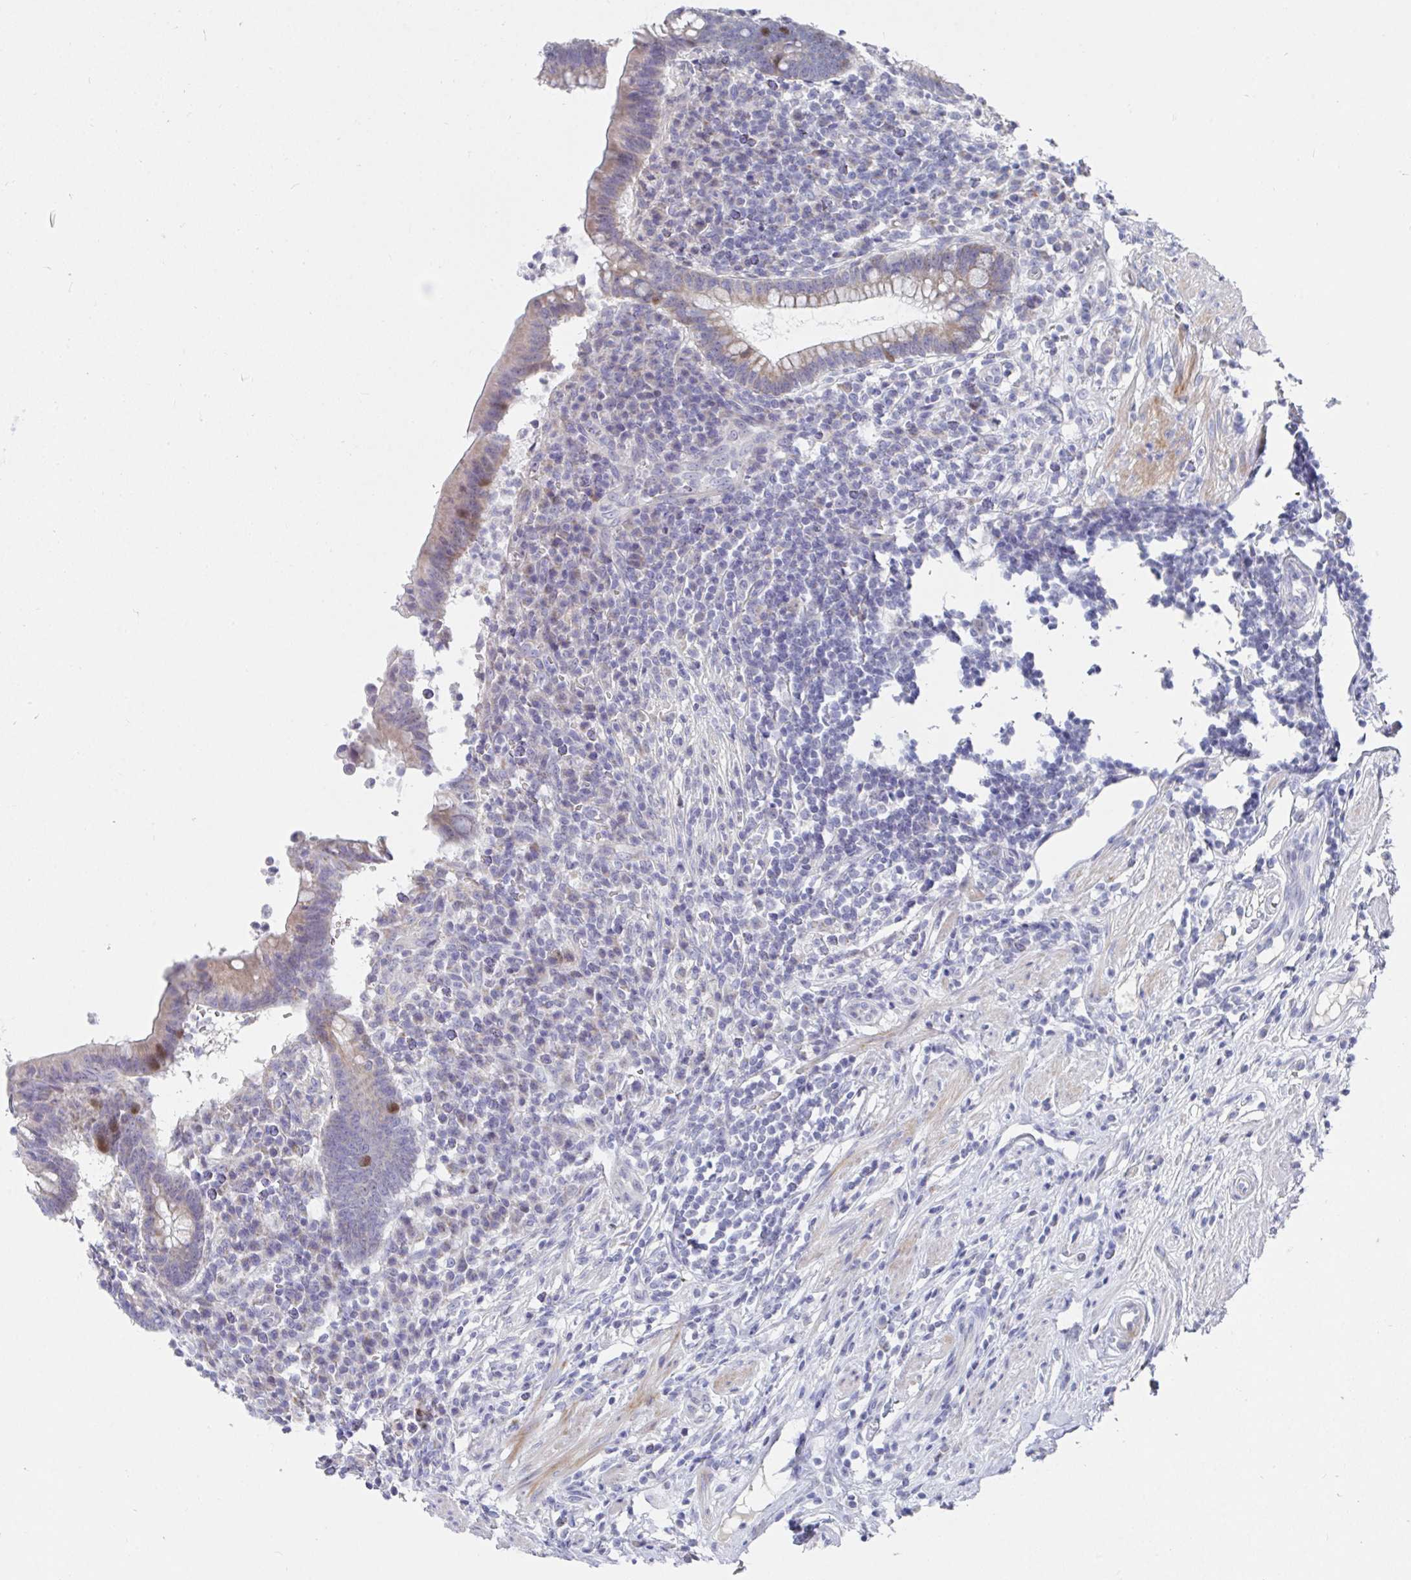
{"staining": {"intensity": "moderate", "quantity": "25%-75%", "location": "cytoplasmic/membranous,nuclear"}, "tissue": "appendix", "cell_type": "Glandular cells", "image_type": "normal", "snomed": [{"axis": "morphology", "description": "Normal tissue, NOS"}, {"axis": "topography", "description": "Appendix"}], "caption": "High-power microscopy captured an immunohistochemistry histopathology image of benign appendix, revealing moderate cytoplasmic/membranous,nuclear expression in approximately 25%-75% of glandular cells.", "gene": "ATP5F1C", "patient": {"sex": "female", "age": 56}}